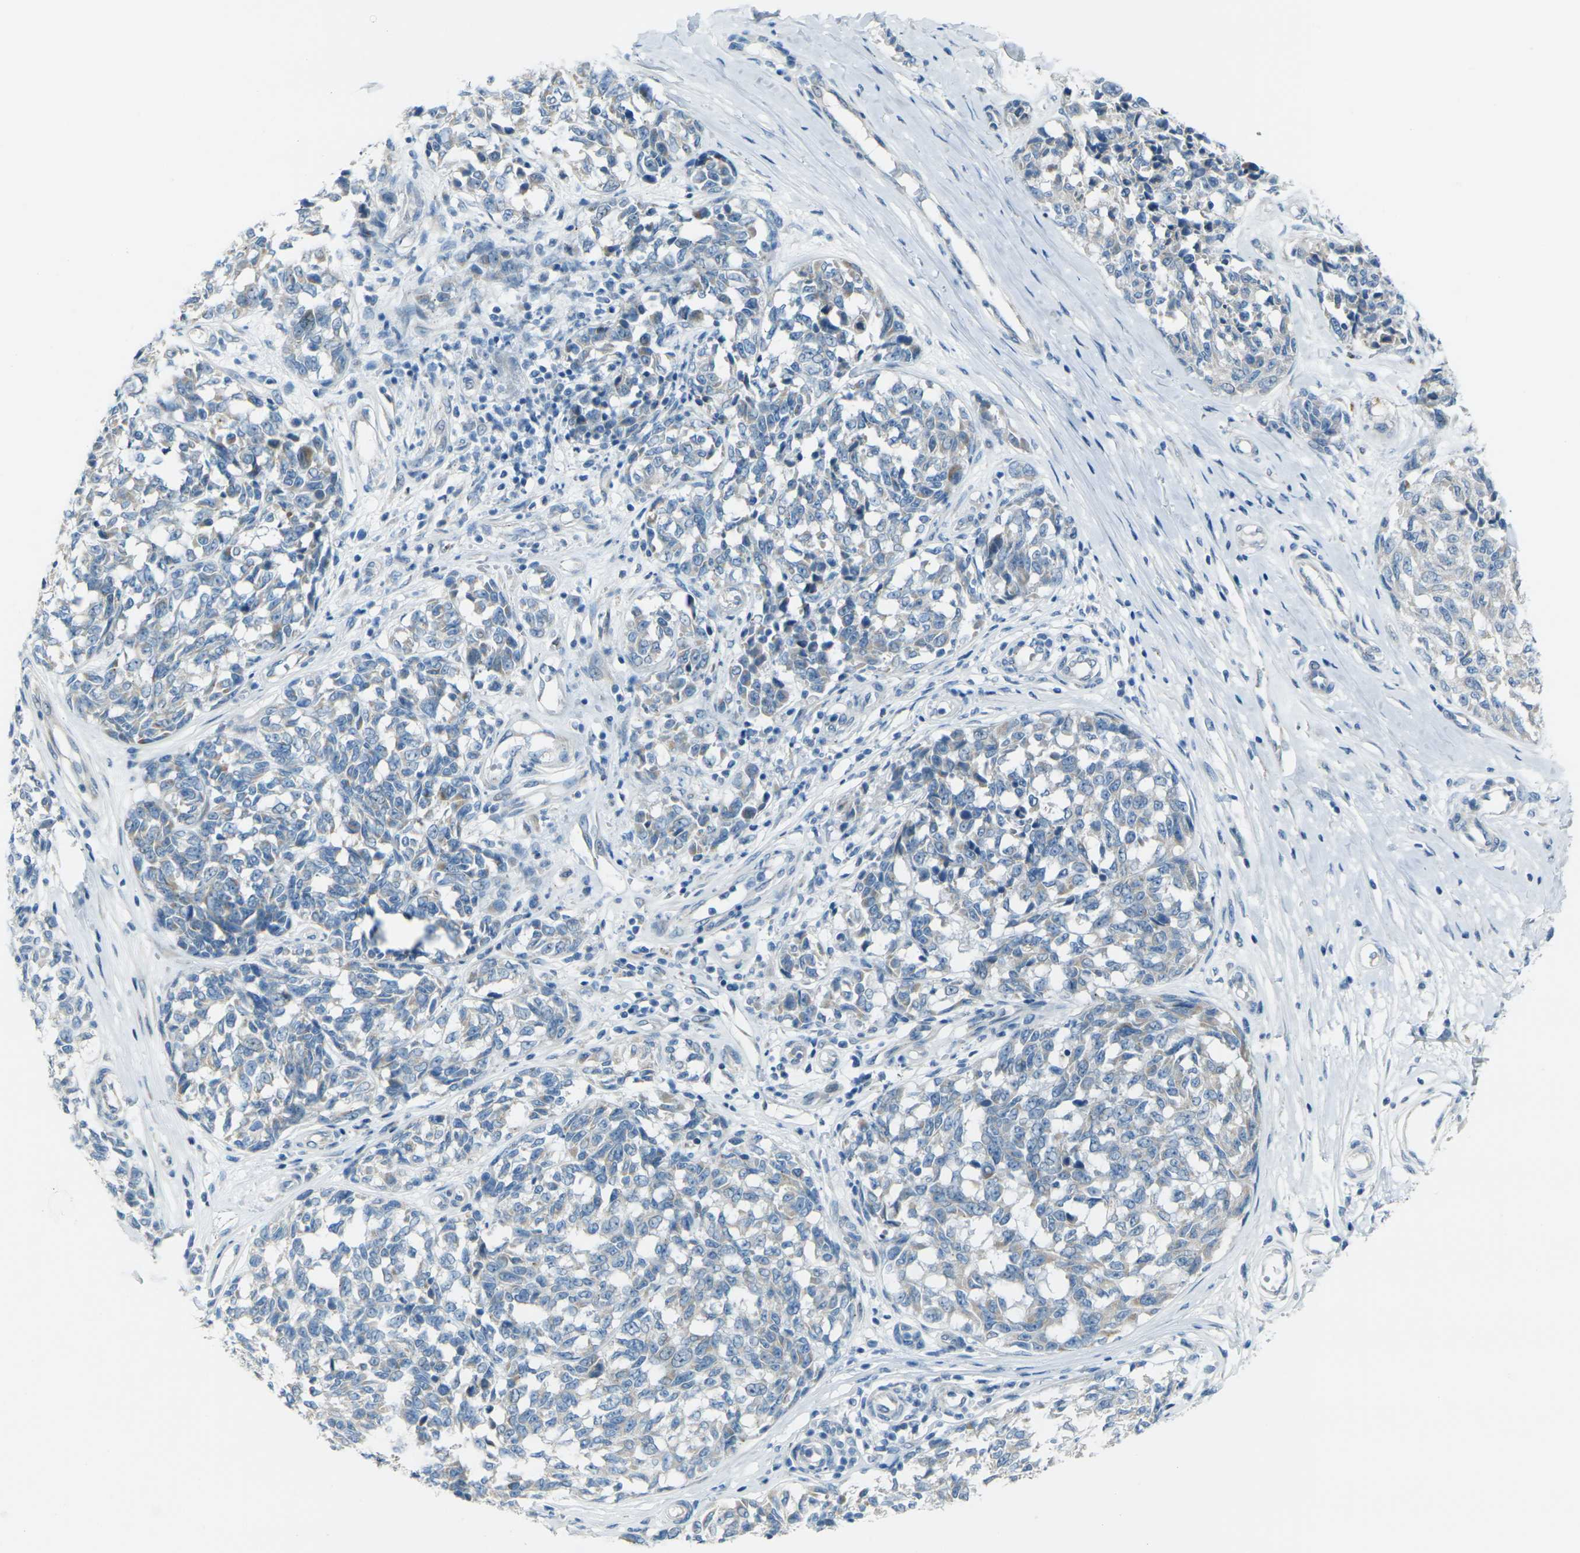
{"staining": {"intensity": "negative", "quantity": "none", "location": "none"}, "tissue": "melanoma", "cell_type": "Tumor cells", "image_type": "cancer", "snomed": [{"axis": "morphology", "description": "Malignant melanoma, NOS"}, {"axis": "topography", "description": "Skin"}], "caption": "Immunohistochemistry photomicrograph of human melanoma stained for a protein (brown), which exhibits no positivity in tumor cells. The staining was performed using DAB to visualize the protein expression in brown, while the nuclei were stained in blue with hematoxylin (Magnification: 20x).", "gene": "ANKRD46", "patient": {"sex": "female", "age": 64}}